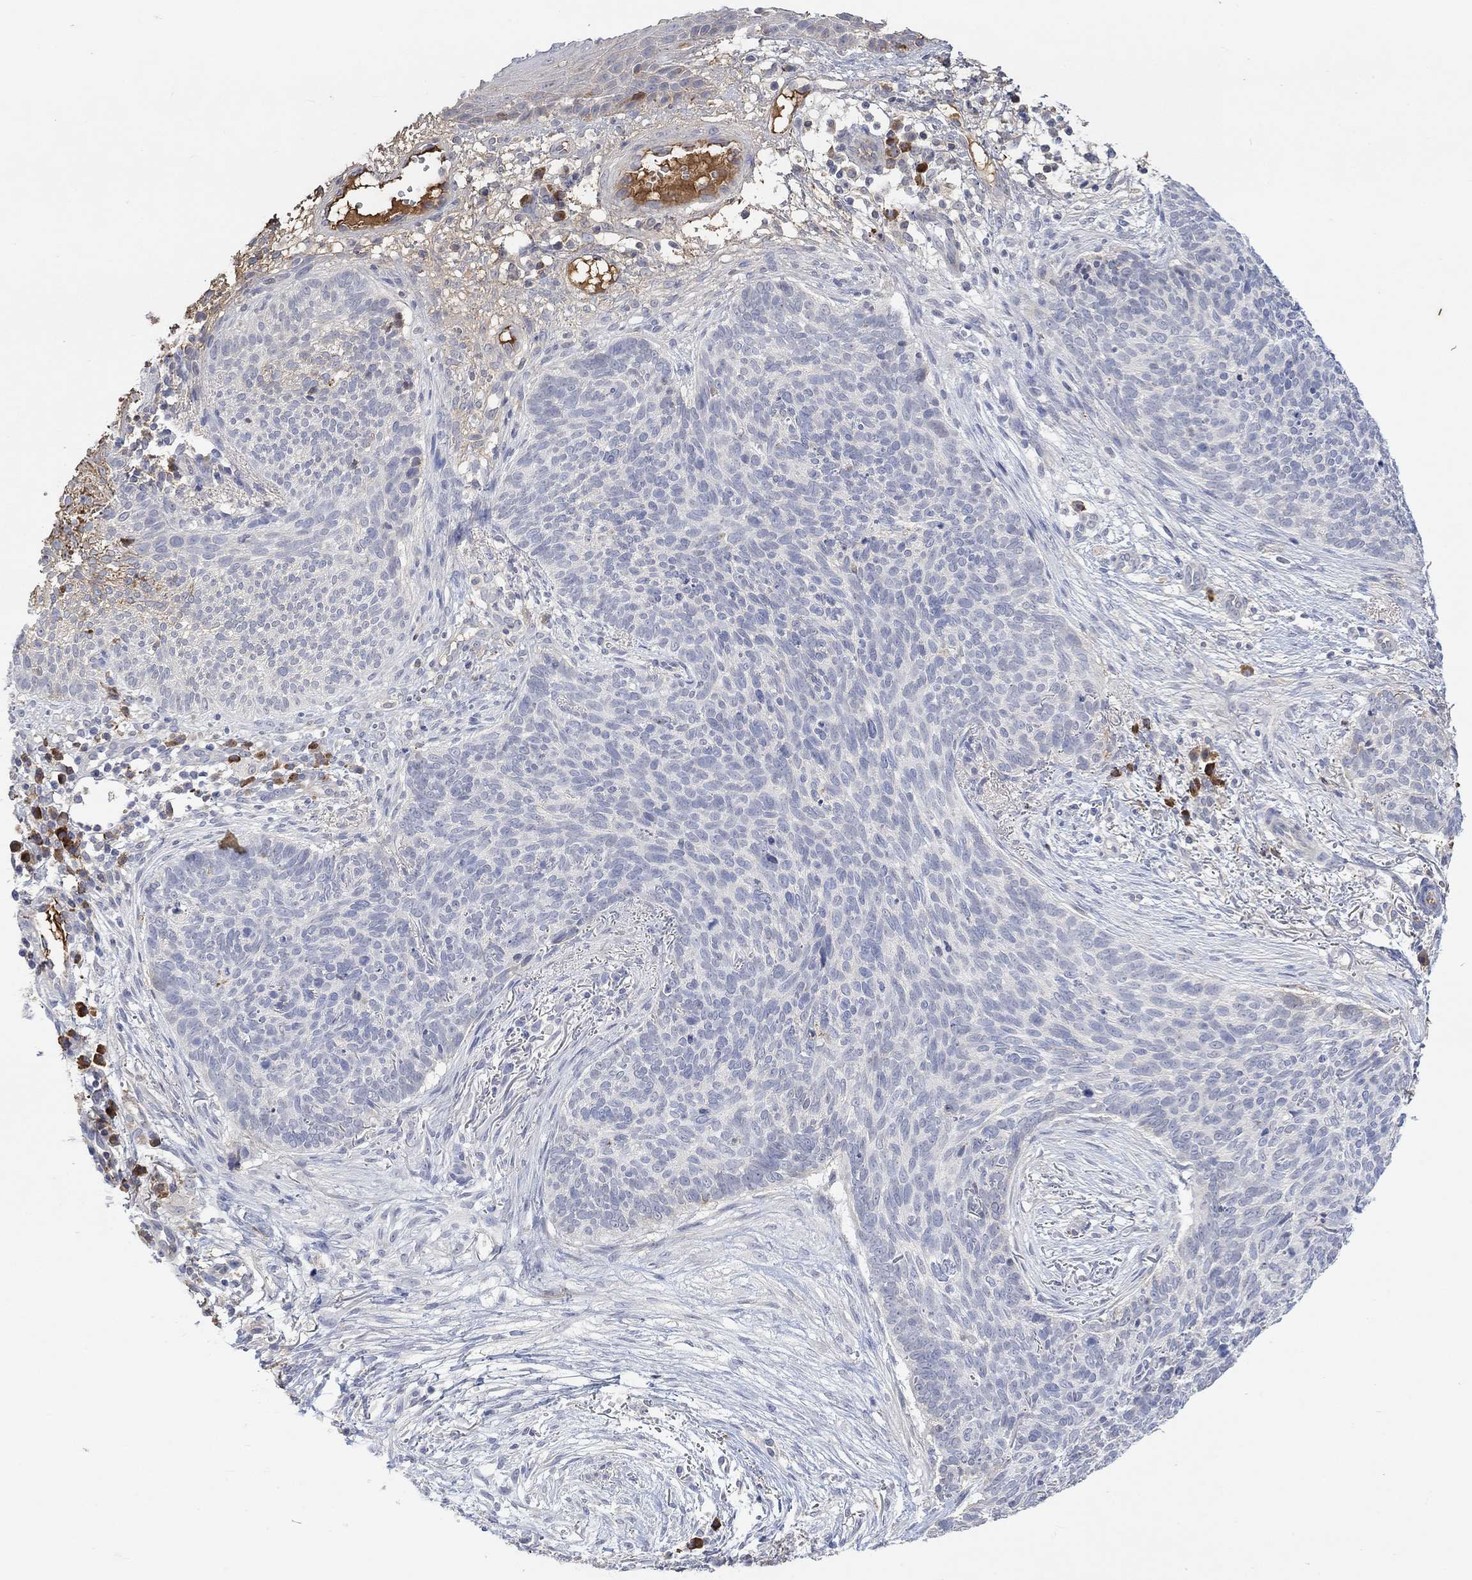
{"staining": {"intensity": "negative", "quantity": "none", "location": "none"}, "tissue": "skin cancer", "cell_type": "Tumor cells", "image_type": "cancer", "snomed": [{"axis": "morphology", "description": "Basal cell carcinoma"}, {"axis": "topography", "description": "Skin"}], "caption": "High power microscopy image of an immunohistochemistry (IHC) histopathology image of basal cell carcinoma (skin), revealing no significant positivity in tumor cells.", "gene": "MSTN", "patient": {"sex": "male", "age": 64}}